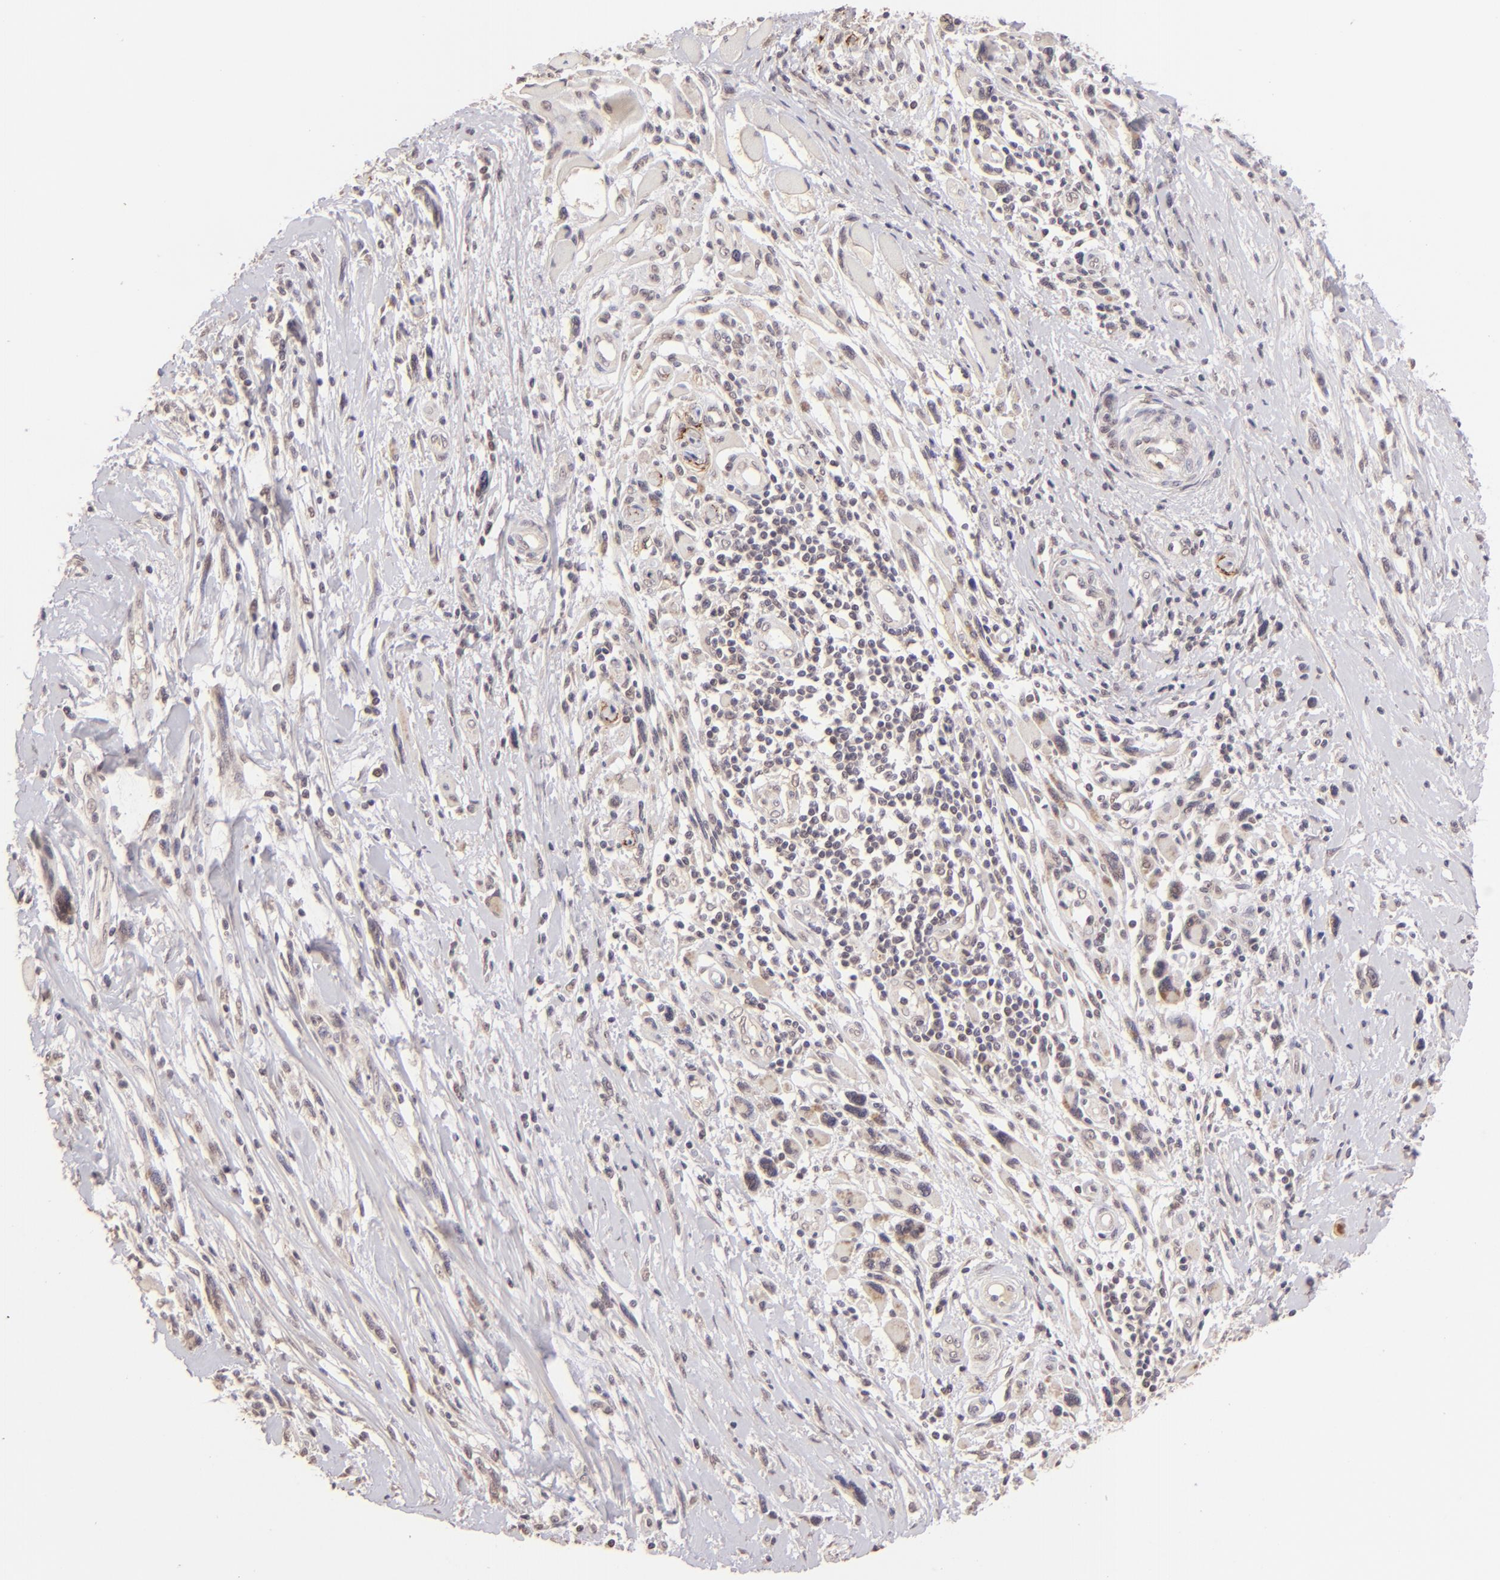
{"staining": {"intensity": "weak", "quantity": "25%-75%", "location": "cytoplasmic/membranous"}, "tissue": "melanoma", "cell_type": "Tumor cells", "image_type": "cancer", "snomed": [{"axis": "morphology", "description": "Malignant melanoma, NOS"}, {"axis": "topography", "description": "Skin"}], "caption": "Protein staining shows weak cytoplasmic/membranous expression in about 25%-75% of tumor cells in malignant melanoma.", "gene": "CLDN1", "patient": {"sex": "male", "age": 91}}